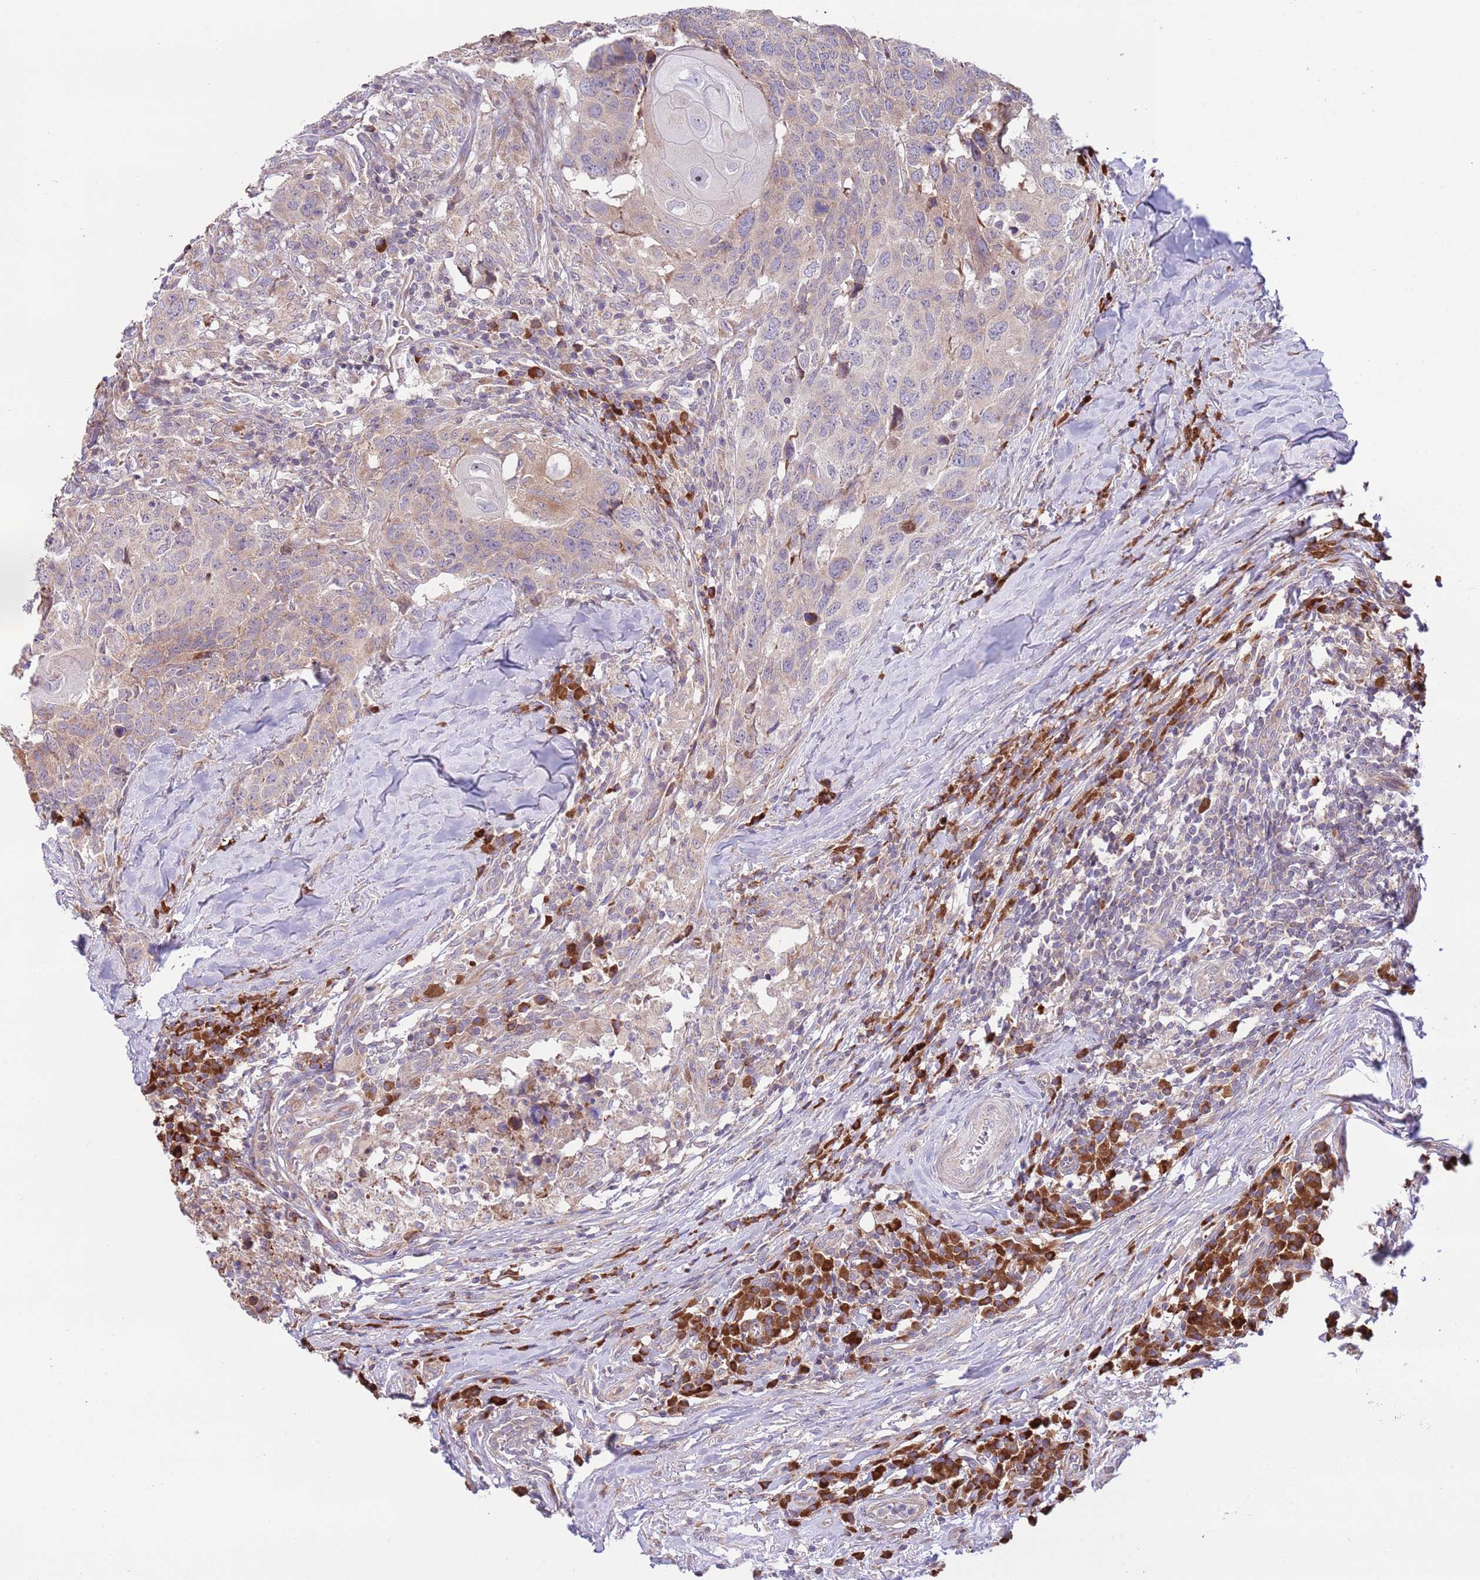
{"staining": {"intensity": "weak", "quantity": ">75%", "location": "cytoplasmic/membranous"}, "tissue": "head and neck cancer", "cell_type": "Tumor cells", "image_type": "cancer", "snomed": [{"axis": "morphology", "description": "Normal tissue, NOS"}, {"axis": "morphology", "description": "Squamous cell carcinoma, NOS"}, {"axis": "topography", "description": "Skeletal muscle"}, {"axis": "topography", "description": "Vascular tissue"}, {"axis": "topography", "description": "Peripheral nerve tissue"}, {"axis": "topography", "description": "Head-Neck"}], "caption": "Head and neck cancer was stained to show a protein in brown. There is low levels of weak cytoplasmic/membranous positivity in approximately >75% of tumor cells.", "gene": "DAND5", "patient": {"sex": "male", "age": 66}}